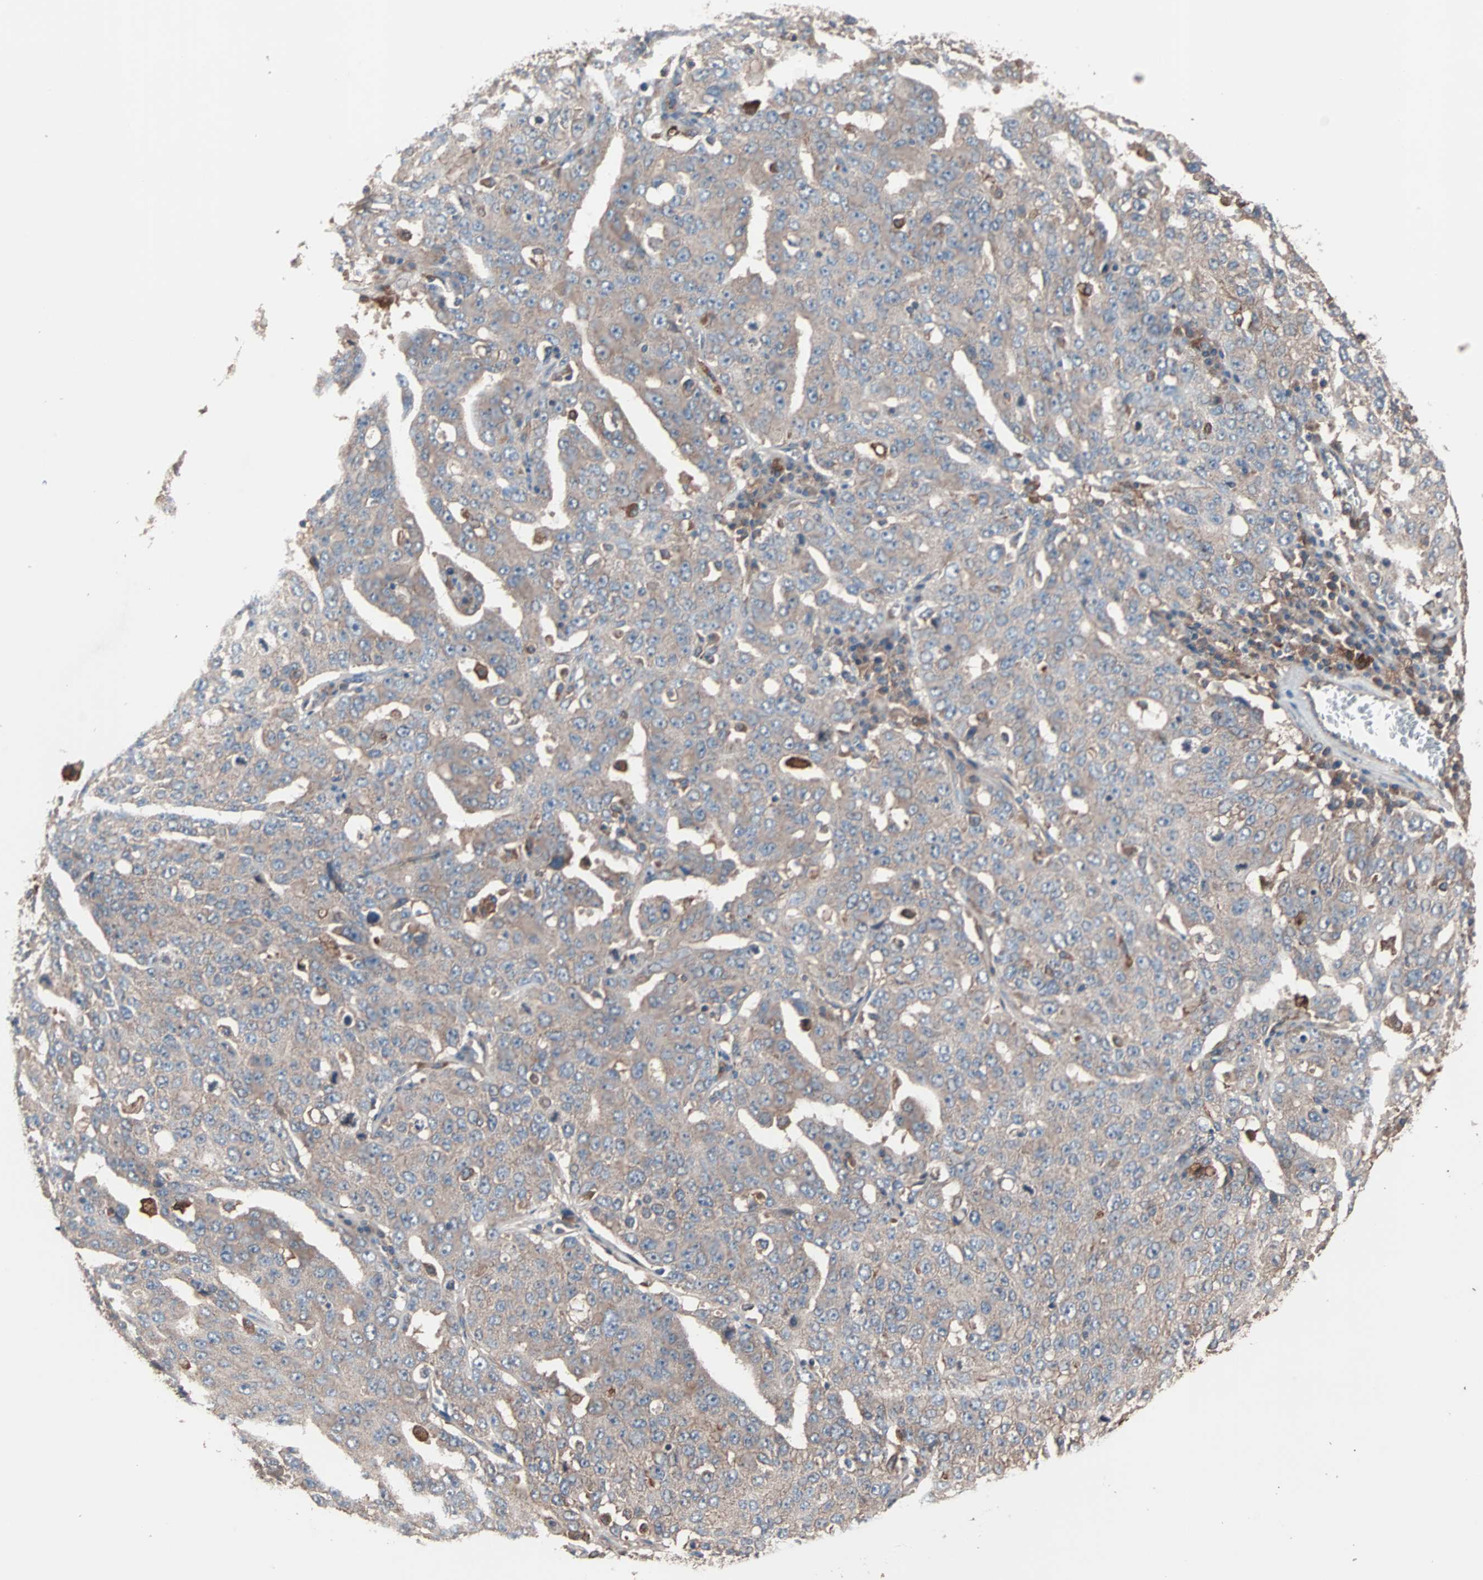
{"staining": {"intensity": "weak", "quantity": "25%-75%", "location": "cytoplasmic/membranous"}, "tissue": "ovarian cancer", "cell_type": "Tumor cells", "image_type": "cancer", "snomed": [{"axis": "morphology", "description": "Carcinoma, endometroid"}, {"axis": "topography", "description": "Ovary"}], "caption": "Approximately 25%-75% of tumor cells in human ovarian endometroid carcinoma display weak cytoplasmic/membranous protein staining as visualized by brown immunohistochemical staining.", "gene": "ATG7", "patient": {"sex": "female", "age": 62}}